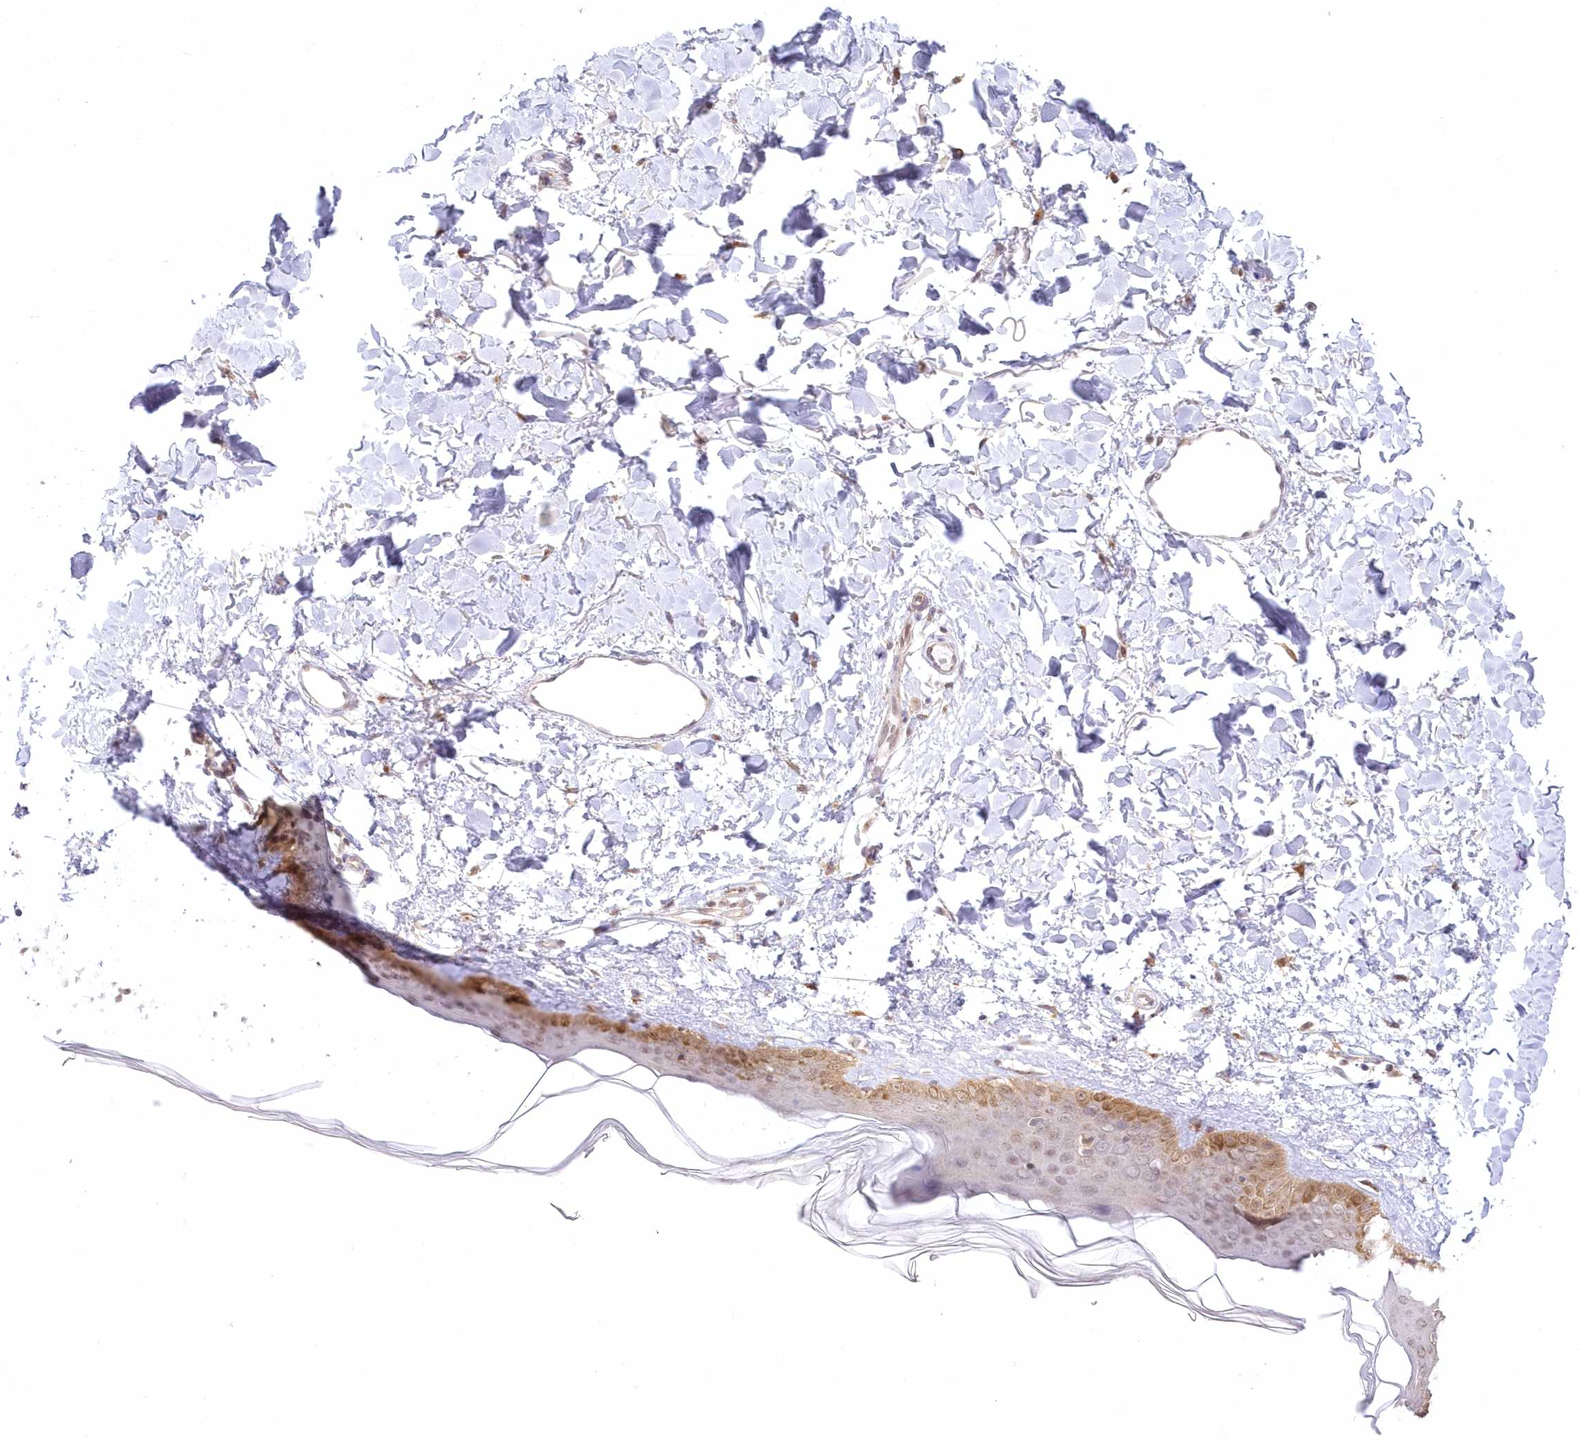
{"staining": {"intensity": "moderate", "quantity": "25%-75%", "location": "cytoplasmic/membranous"}, "tissue": "skin", "cell_type": "Fibroblasts", "image_type": "normal", "snomed": [{"axis": "morphology", "description": "Normal tissue, NOS"}, {"axis": "topography", "description": "Skin"}], "caption": "Immunohistochemistry histopathology image of benign skin: human skin stained using IHC shows medium levels of moderate protein expression localized specifically in the cytoplasmic/membranous of fibroblasts, appearing as a cytoplasmic/membranous brown color.", "gene": "RNPEP", "patient": {"sex": "female", "age": 58}}